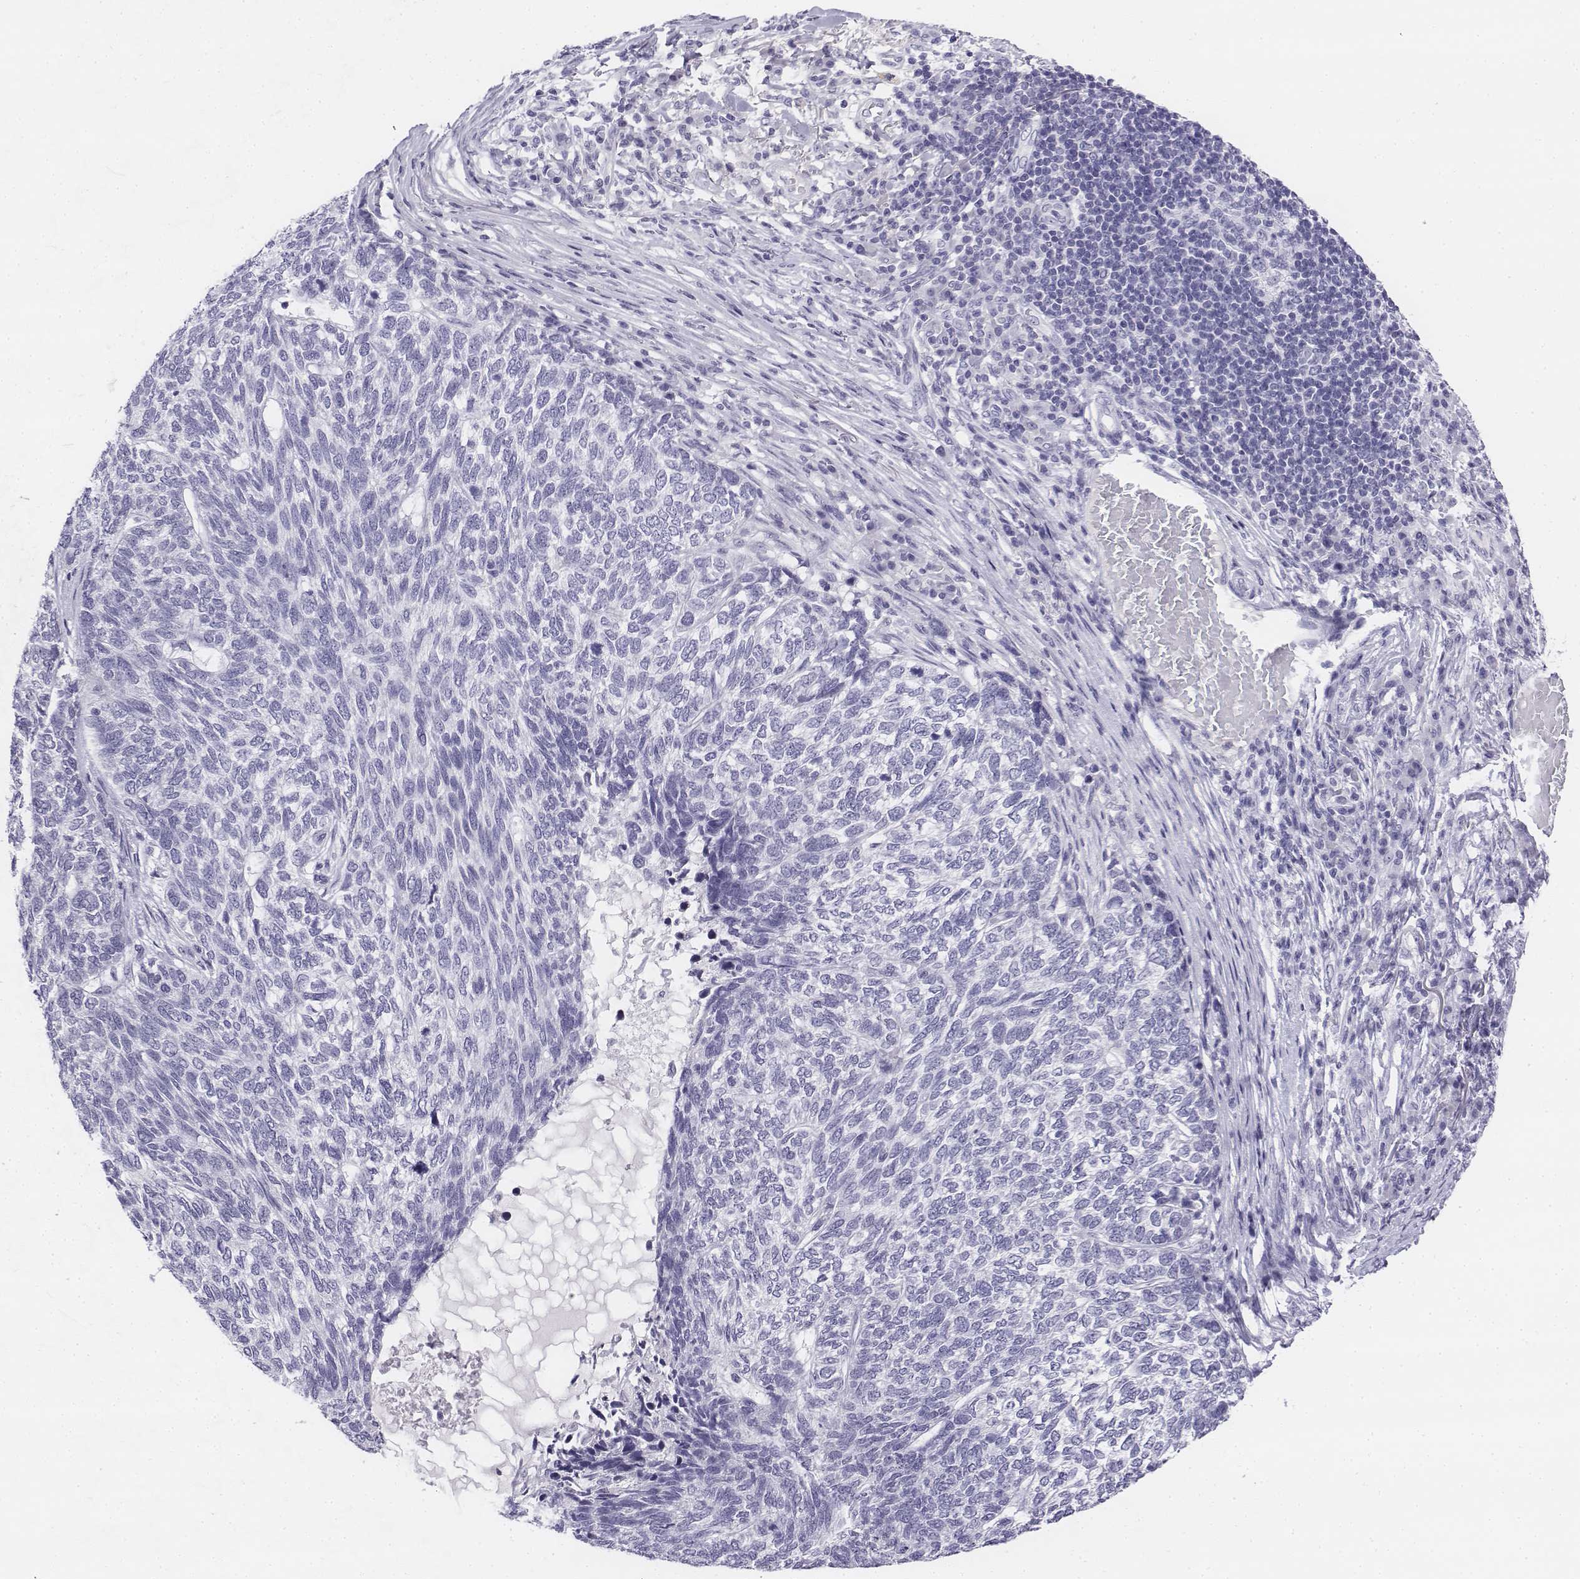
{"staining": {"intensity": "negative", "quantity": "none", "location": "none"}, "tissue": "skin cancer", "cell_type": "Tumor cells", "image_type": "cancer", "snomed": [{"axis": "morphology", "description": "Basal cell carcinoma"}, {"axis": "topography", "description": "Skin"}], "caption": "Immunohistochemical staining of human skin cancer reveals no significant expression in tumor cells.", "gene": "UCN2", "patient": {"sex": "female", "age": 65}}